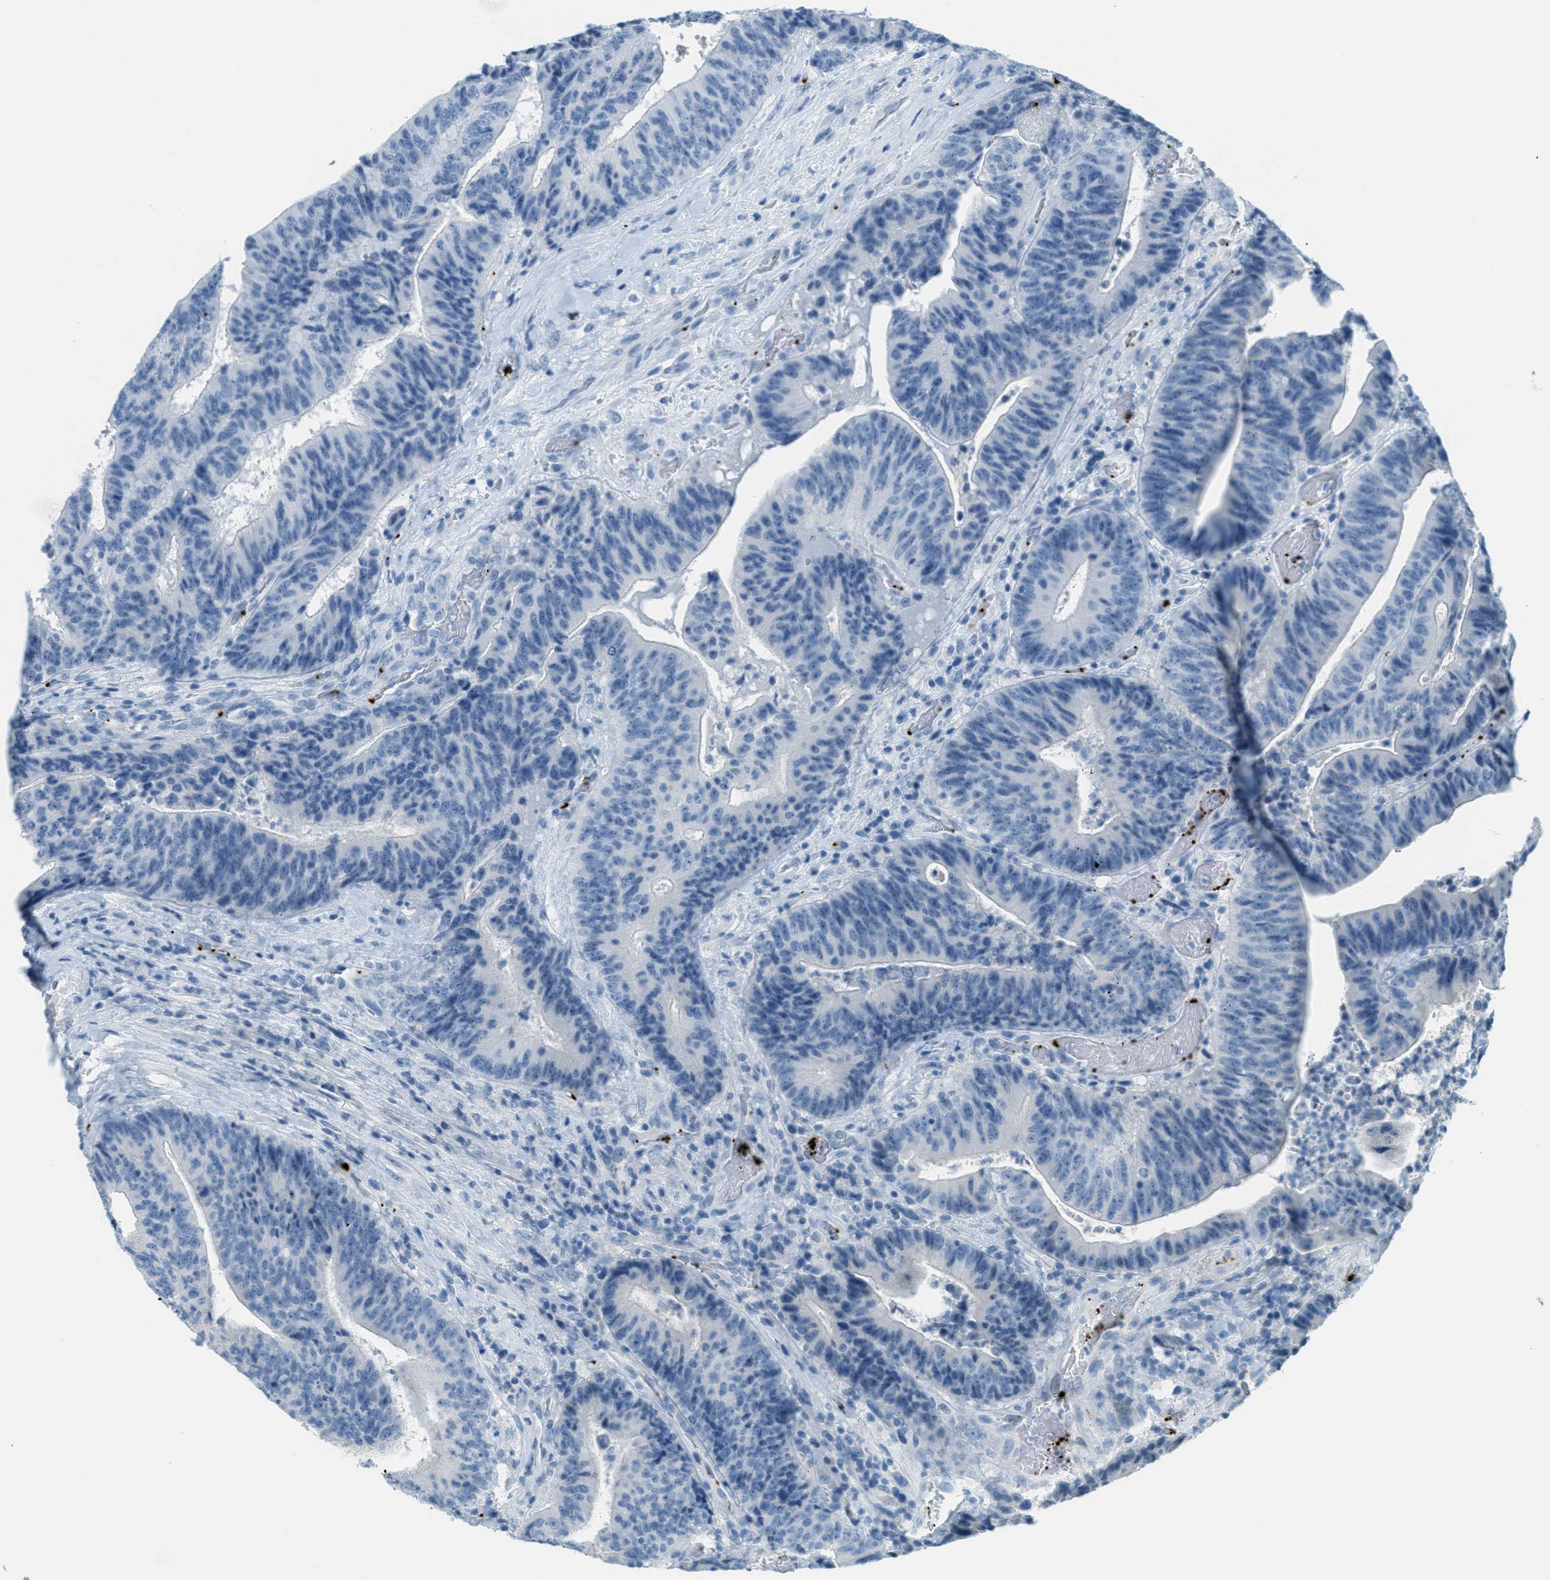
{"staining": {"intensity": "negative", "quantity": "none", "location": "none"}, "tissue": "colorectal cancer", "cell_type": "Tumor cells", "image_type": "cancer", "snomed": [{"axis": "morphology", "description": "Adenocarcinoma, NOS"}, {"axis": "topography", "description": "Rectum"}], "caption": "Colorectal adenocarcinoma was stained to show a protein in brown. There is no significant positivity in tumor cells.", "gene": "PPBP", "patient": {"sex": "male", "age": 72}}